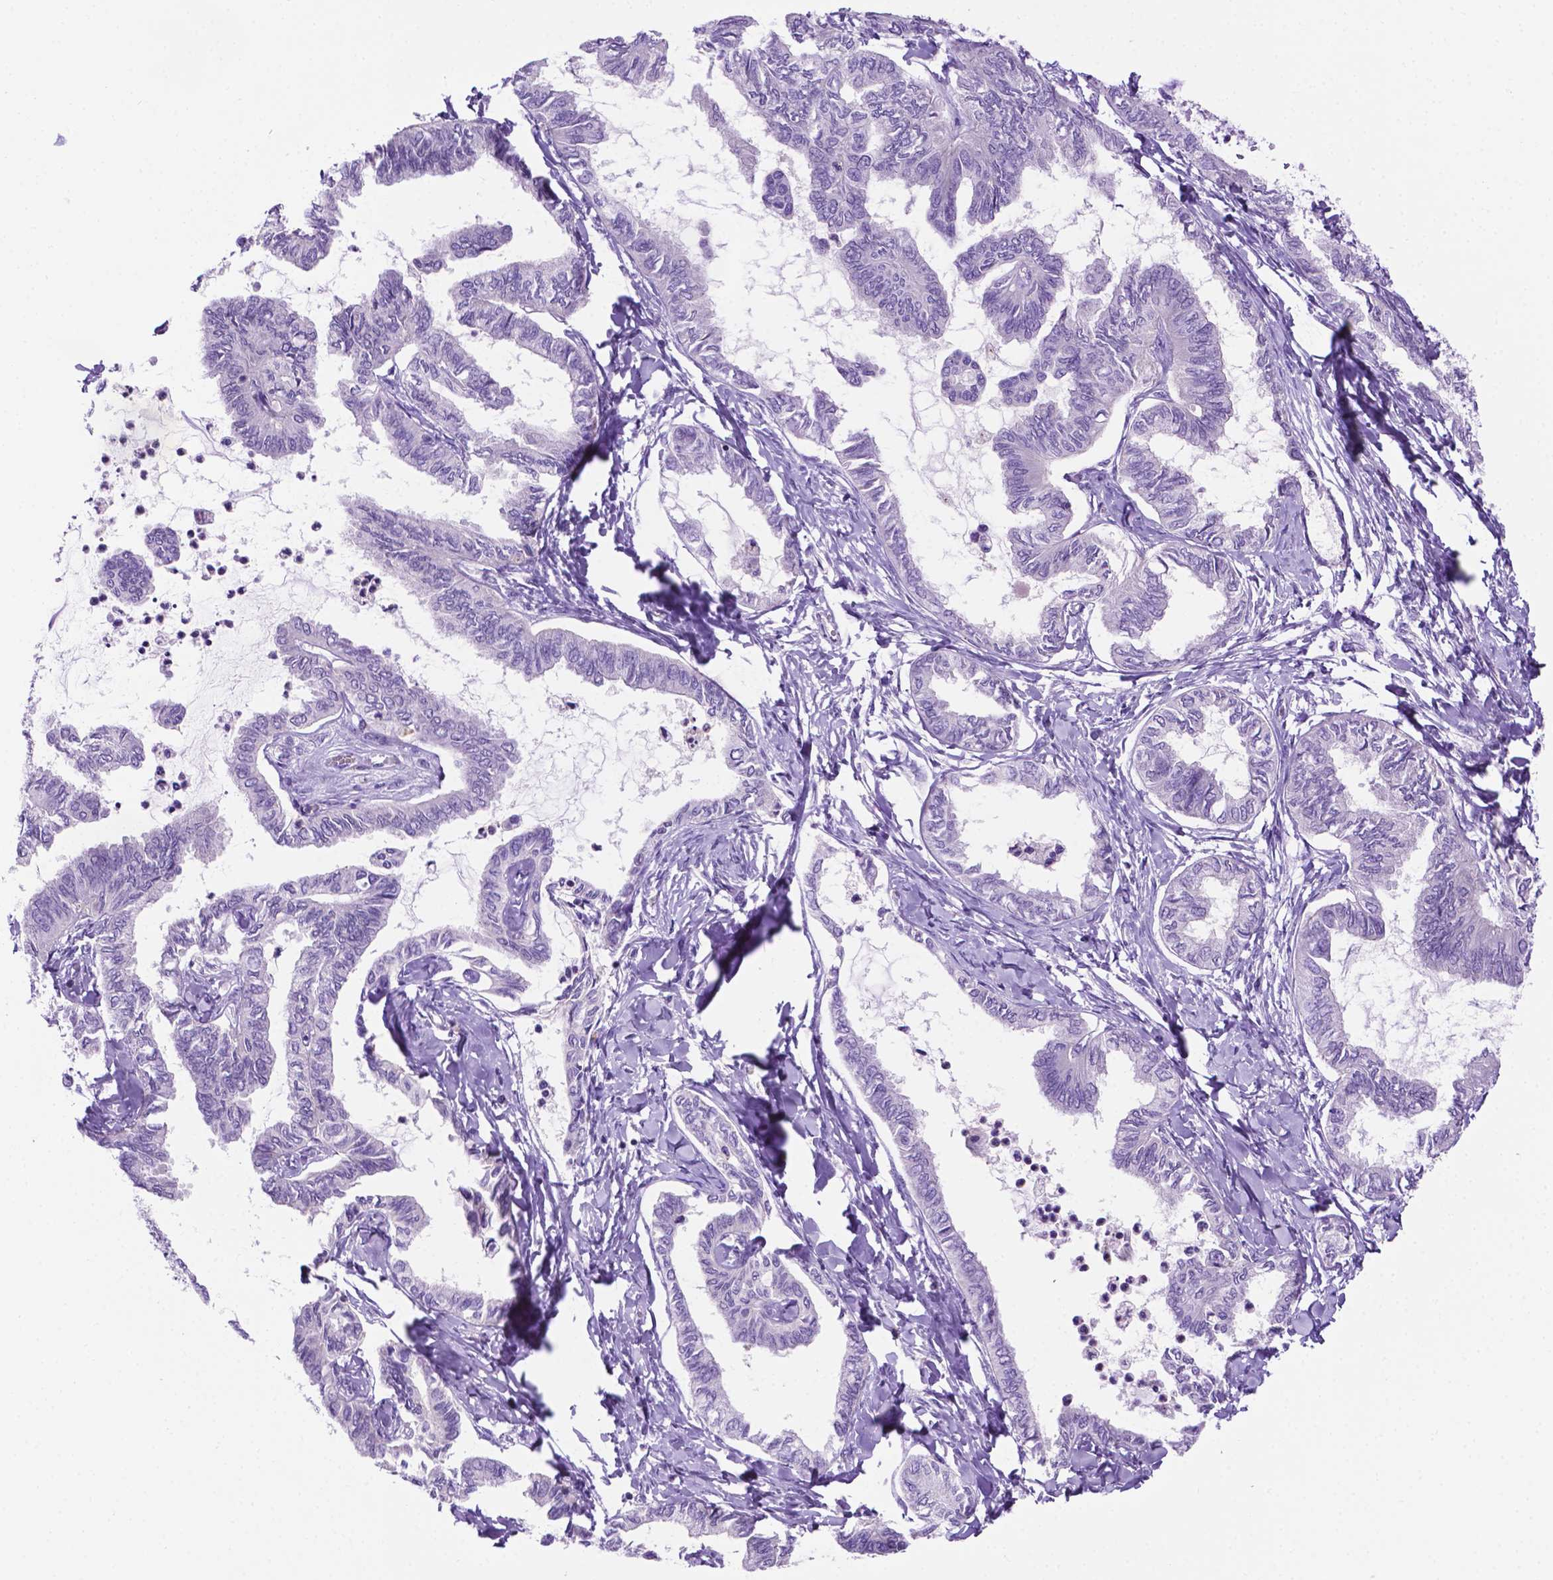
{"staining": {"intensity": "negative", "quantity": "none", "location": "none"}, "tissue": "ovarian cancer", "cell_type": "Tumor cells", "image_type": "cancer", "snomed": [{"axis": "morphology", "description": "Carcinoma, endometroid"}, {"axis": "topography", "description": "Ovary"}], "caption": "An image of human ovarian cancer (endometroid carcinoma) is negative for staining in tumor cells.", "gene": "MMP27", "patient": {"sex": "female", "age": 70}}